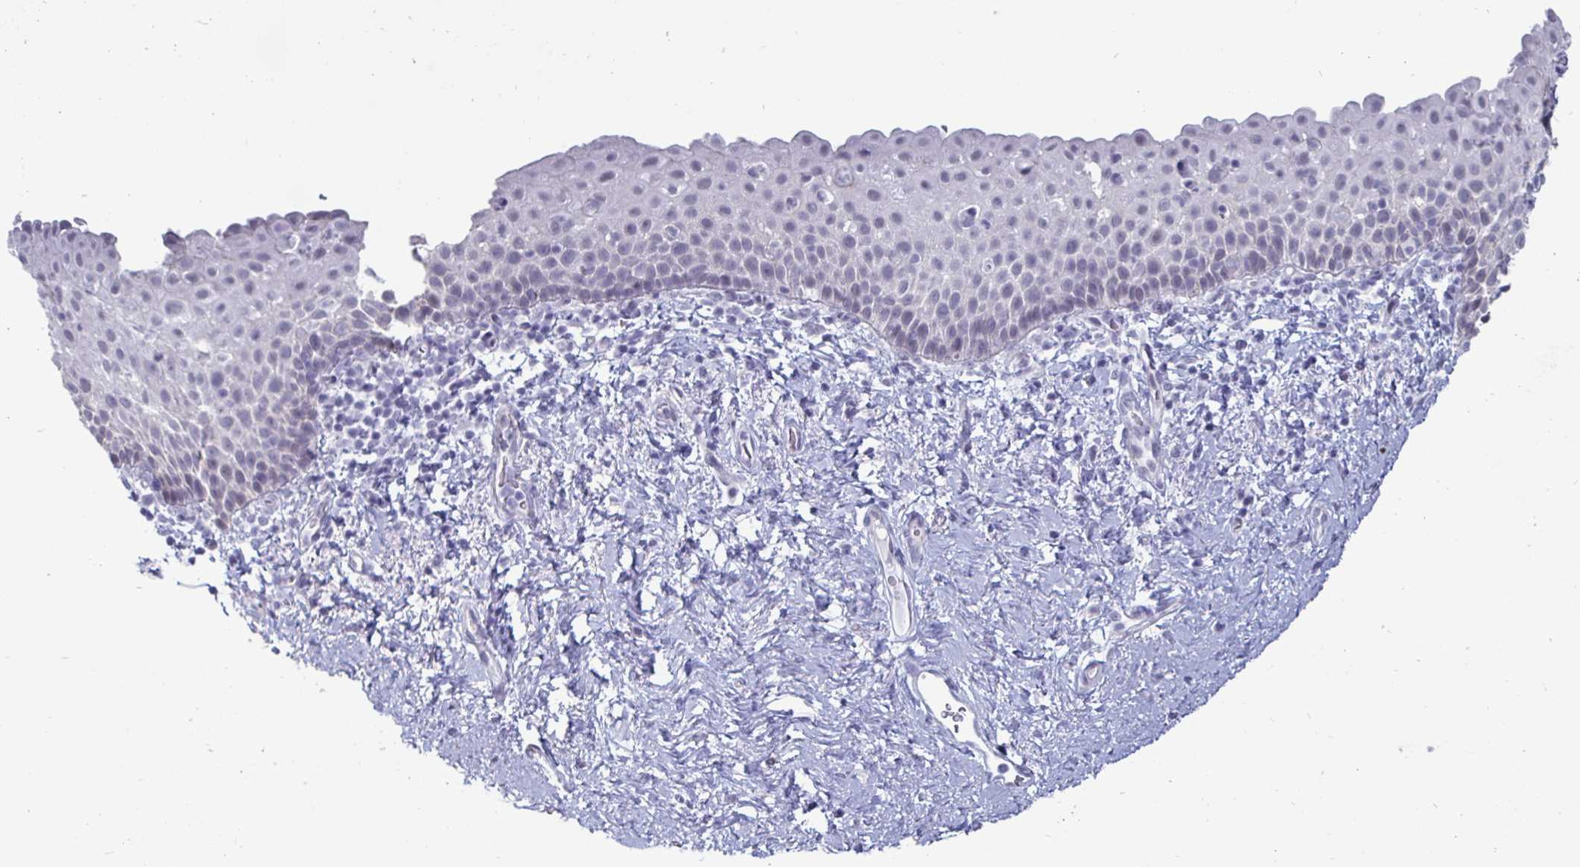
{"staining": {"intensity": "negative", "quantity": "none", "location": "none"}, "tissue": "vagina", "cell_type": "Squamous epithelial cells", "image_type": "normal", "snomed": [{"axis": "morphology", "description": "Normal tissue, NOS"}, {"axis": "topography", "description": "Vagina"}], "caption": "Squamous epithelial cells are negative for protein expression in normal human vagina. (Immunohistochemistry (ihc), brightfield microscopy, high magnification).", "gene": "OOSP2", "patient": {"sex": "female", "age": 61}}